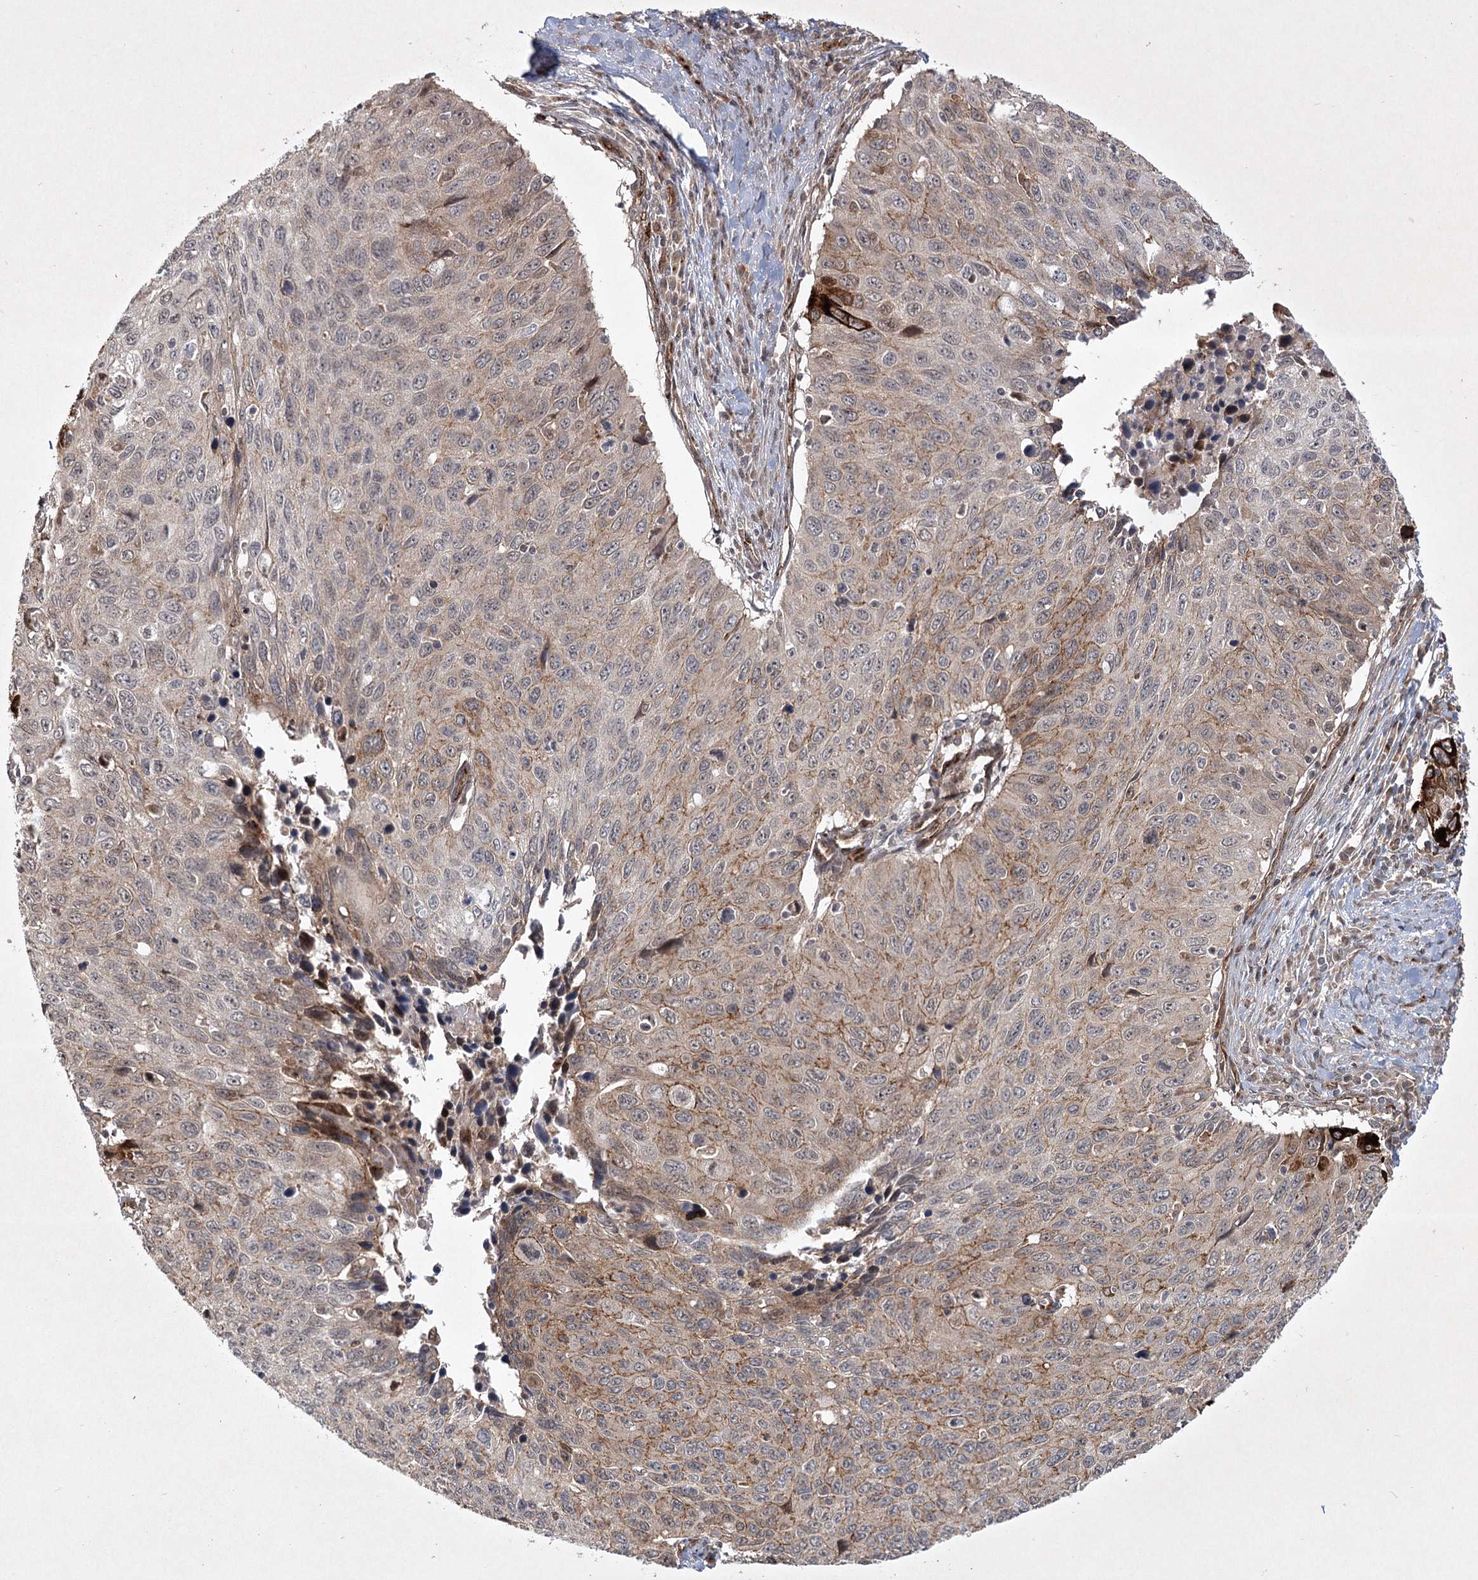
{"staining": {"intensity": "strong", "quantity": "<25%", "location": "cytoplasmic/membranous"}, "tissue": "cervical cancer", "cell_type": "Tumor cells", "image_type": "cancer", "snomed": [{"axis": "morphology", "description": "Squamous cell carcinoma, NOS"}, {"axis": "topography", "description": "Cervix"}], "caption": "Cervical cancer (squamous cell carcinoma) stained with IHC displays strong cytoplasmic/membranous expression in approximately <25% of tumor cells.", "gene": "ARHGAP31", "patient": {"sex": "female", "age": 53}}